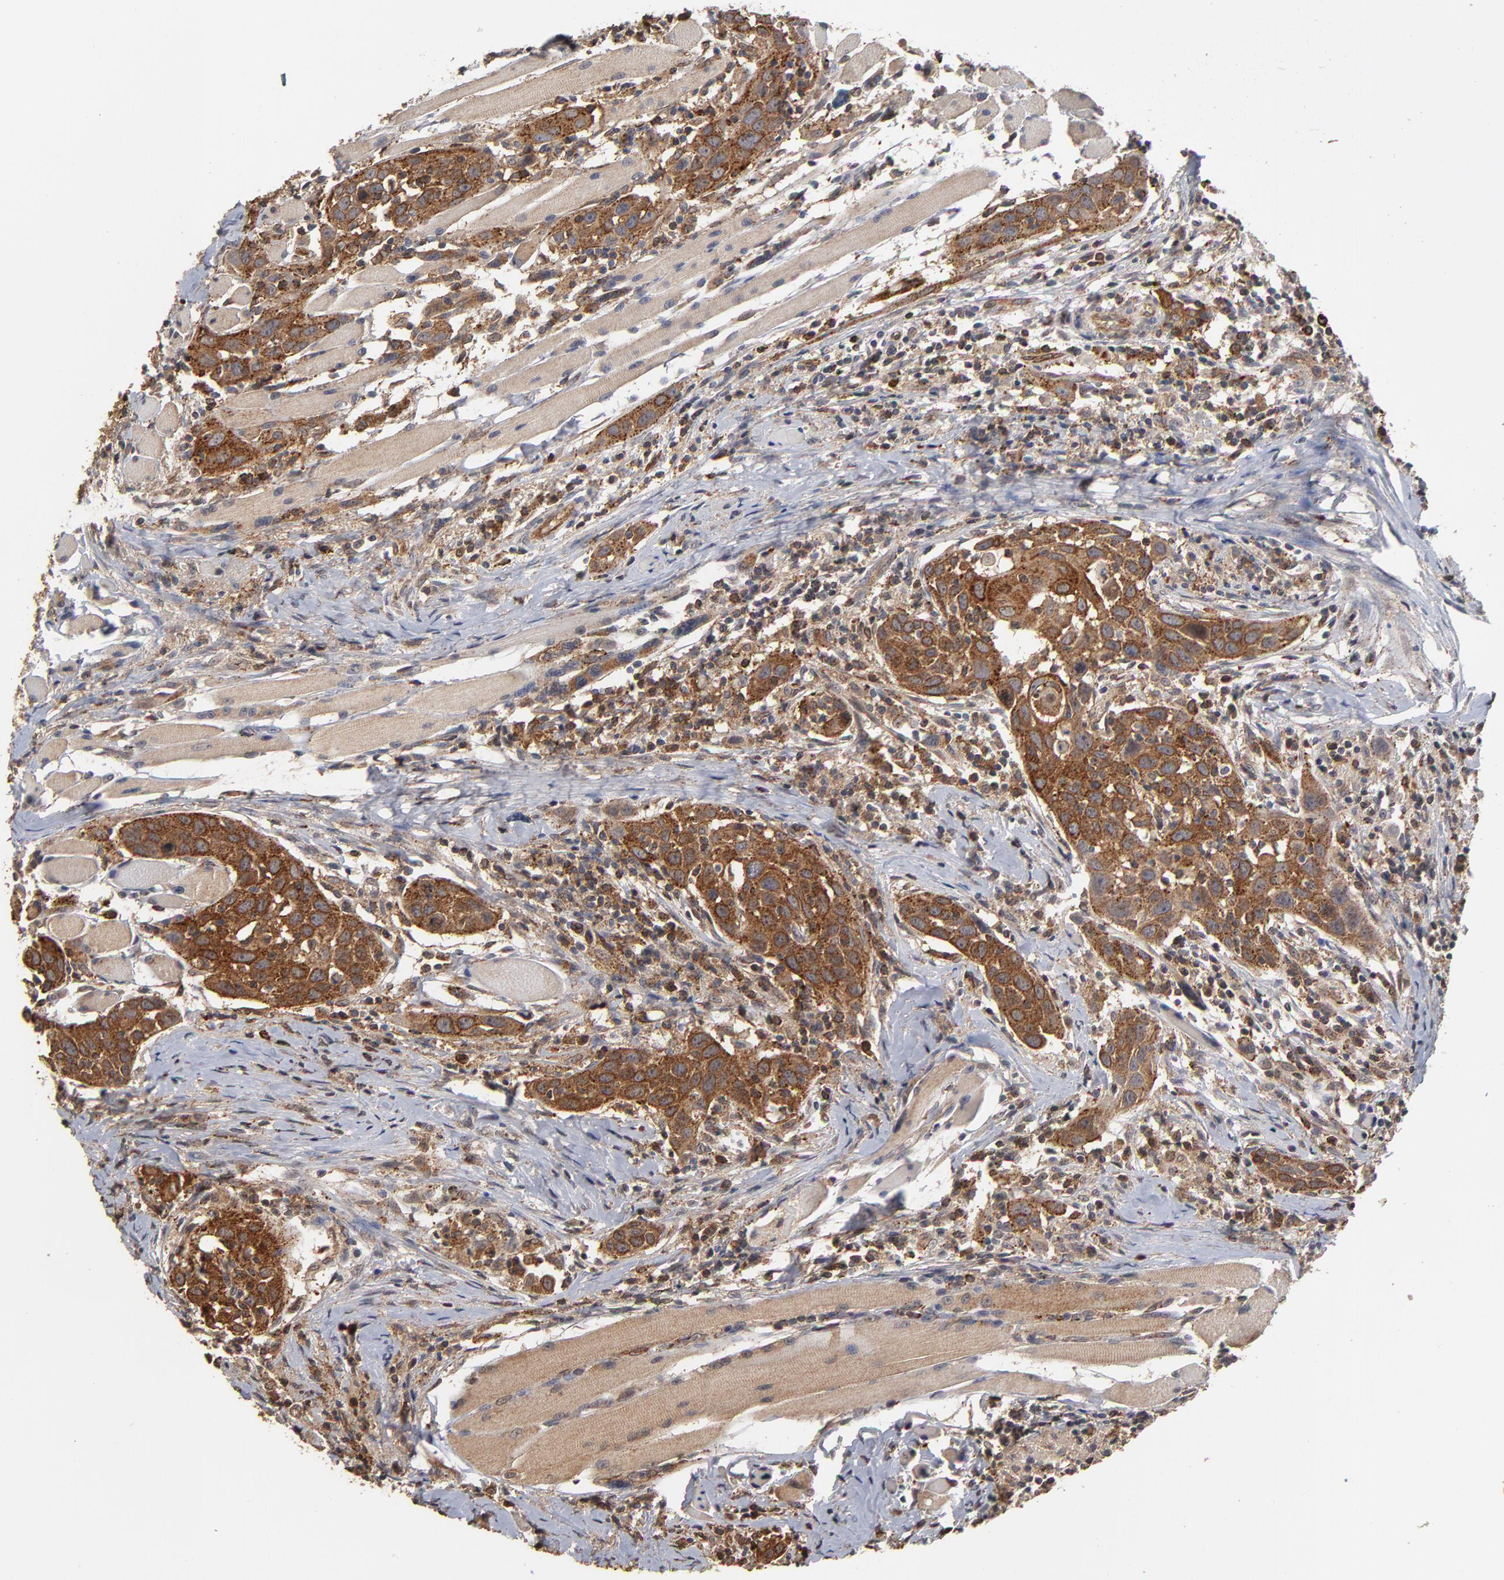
{"staining": {"intensity": "strong", "quantity": ">75%", "location": "cytoplasmic/membranous"}, "tissue": "head and neck cancer", "cell_type": "Tumor cells", "image_type": "cancer", "snomed": [{"axis": "morphology", "description": "Squamous cell carcinoma, NOS"}, {"axis": "topography", "description": "Oral tissue"}, {"axis": "topography", "description": "Head-Neck"}], "caption": "Immunohistochemistry (IHC) image of human squamous cell carcinoma (head and neck) stained for a protein (brown), which shows high levels of strong cytoplasmic/membranous expression in about >75% of tumor cells.", "gene": "ASB8", "patient": {"sex": "female", "age": 50}}